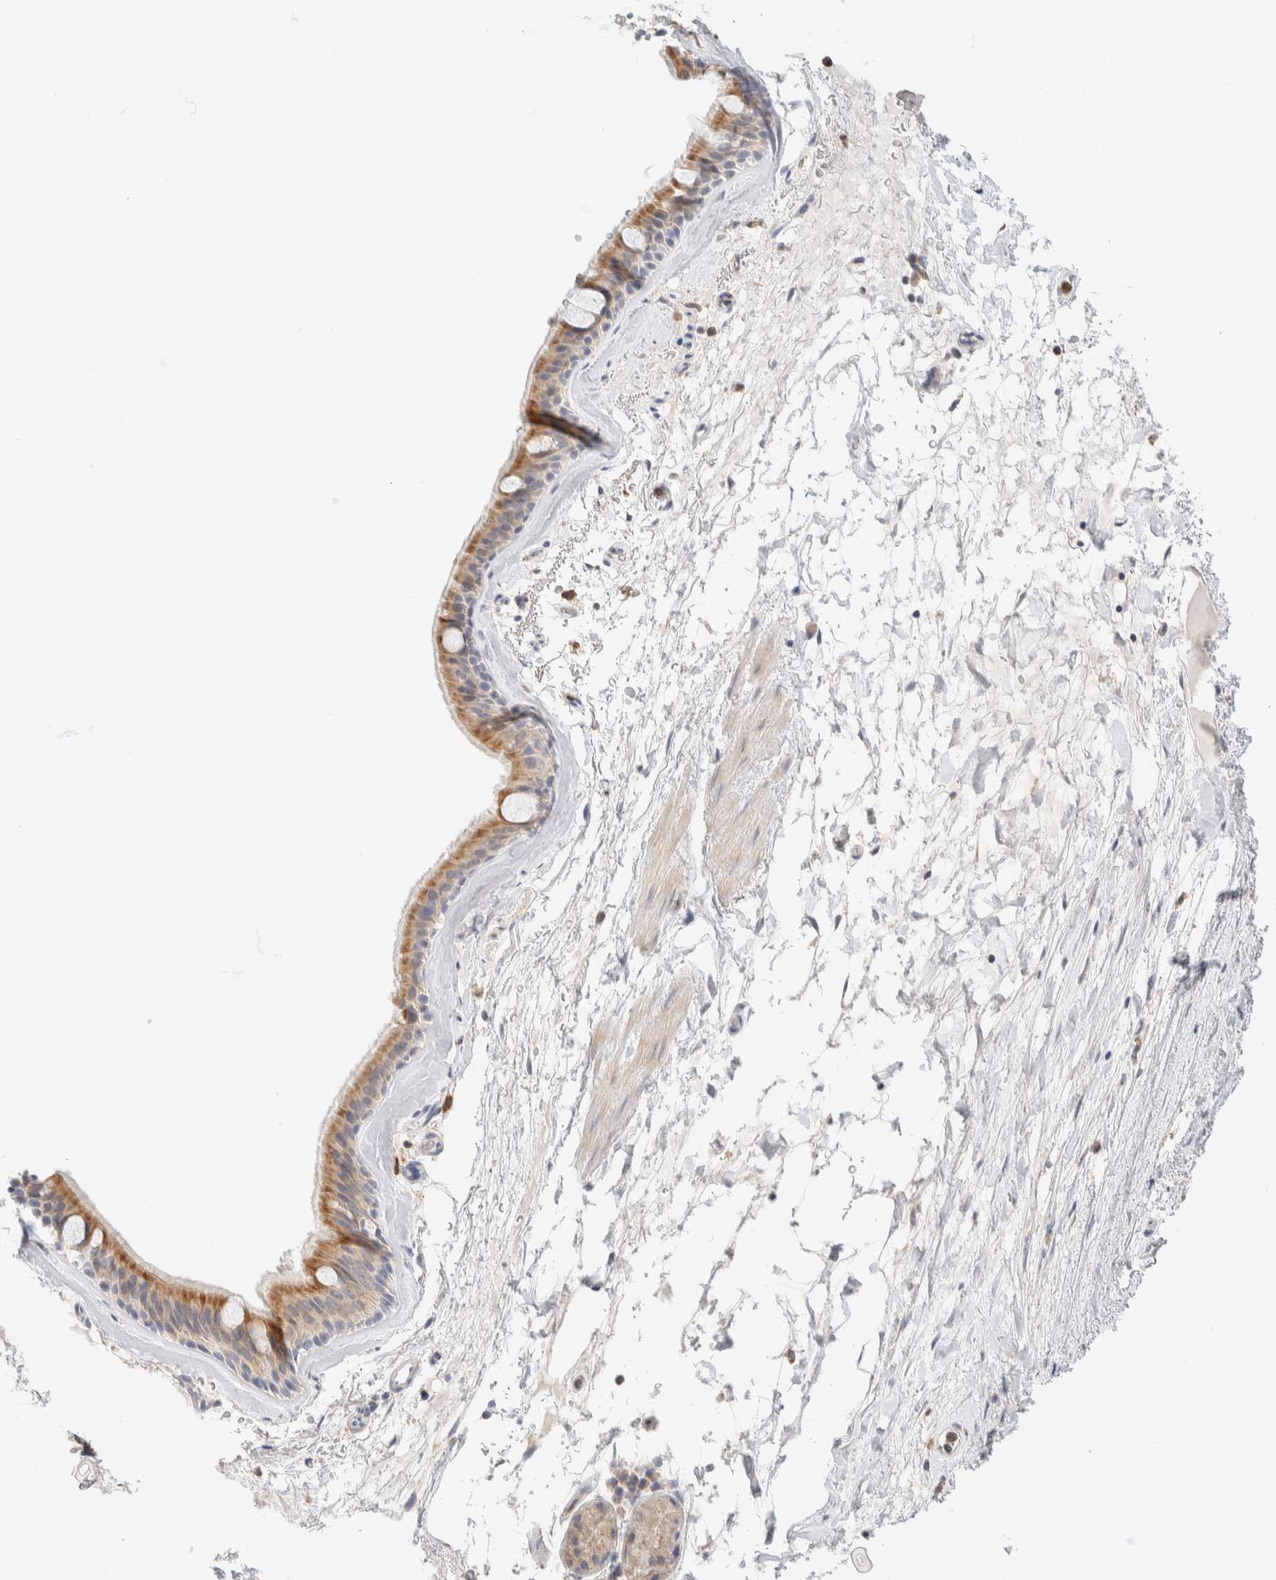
{"staining": {"intensity": "moderate", "quantity": ">75%", "location": "cytoplasmic/membranous"}, "tissue": "bronchus", "cell_type": "Respiratory epithelial cells", "image_type": "normal", "snomed": [{"axis": "morphology", "description": "Normal tissue, NOS"}, {"axis": "topography", "description": "Cartilage tissue"}], "caption": "Immunohistochemistry (IHC) of benign human bronchus reveals medium levels of moderate cytoplasmic/membranous positivity in approximately >75% of respiratory epithelial cells.", "gene": "HDHD3", "patient": {"sex": "female", "age": 63}}